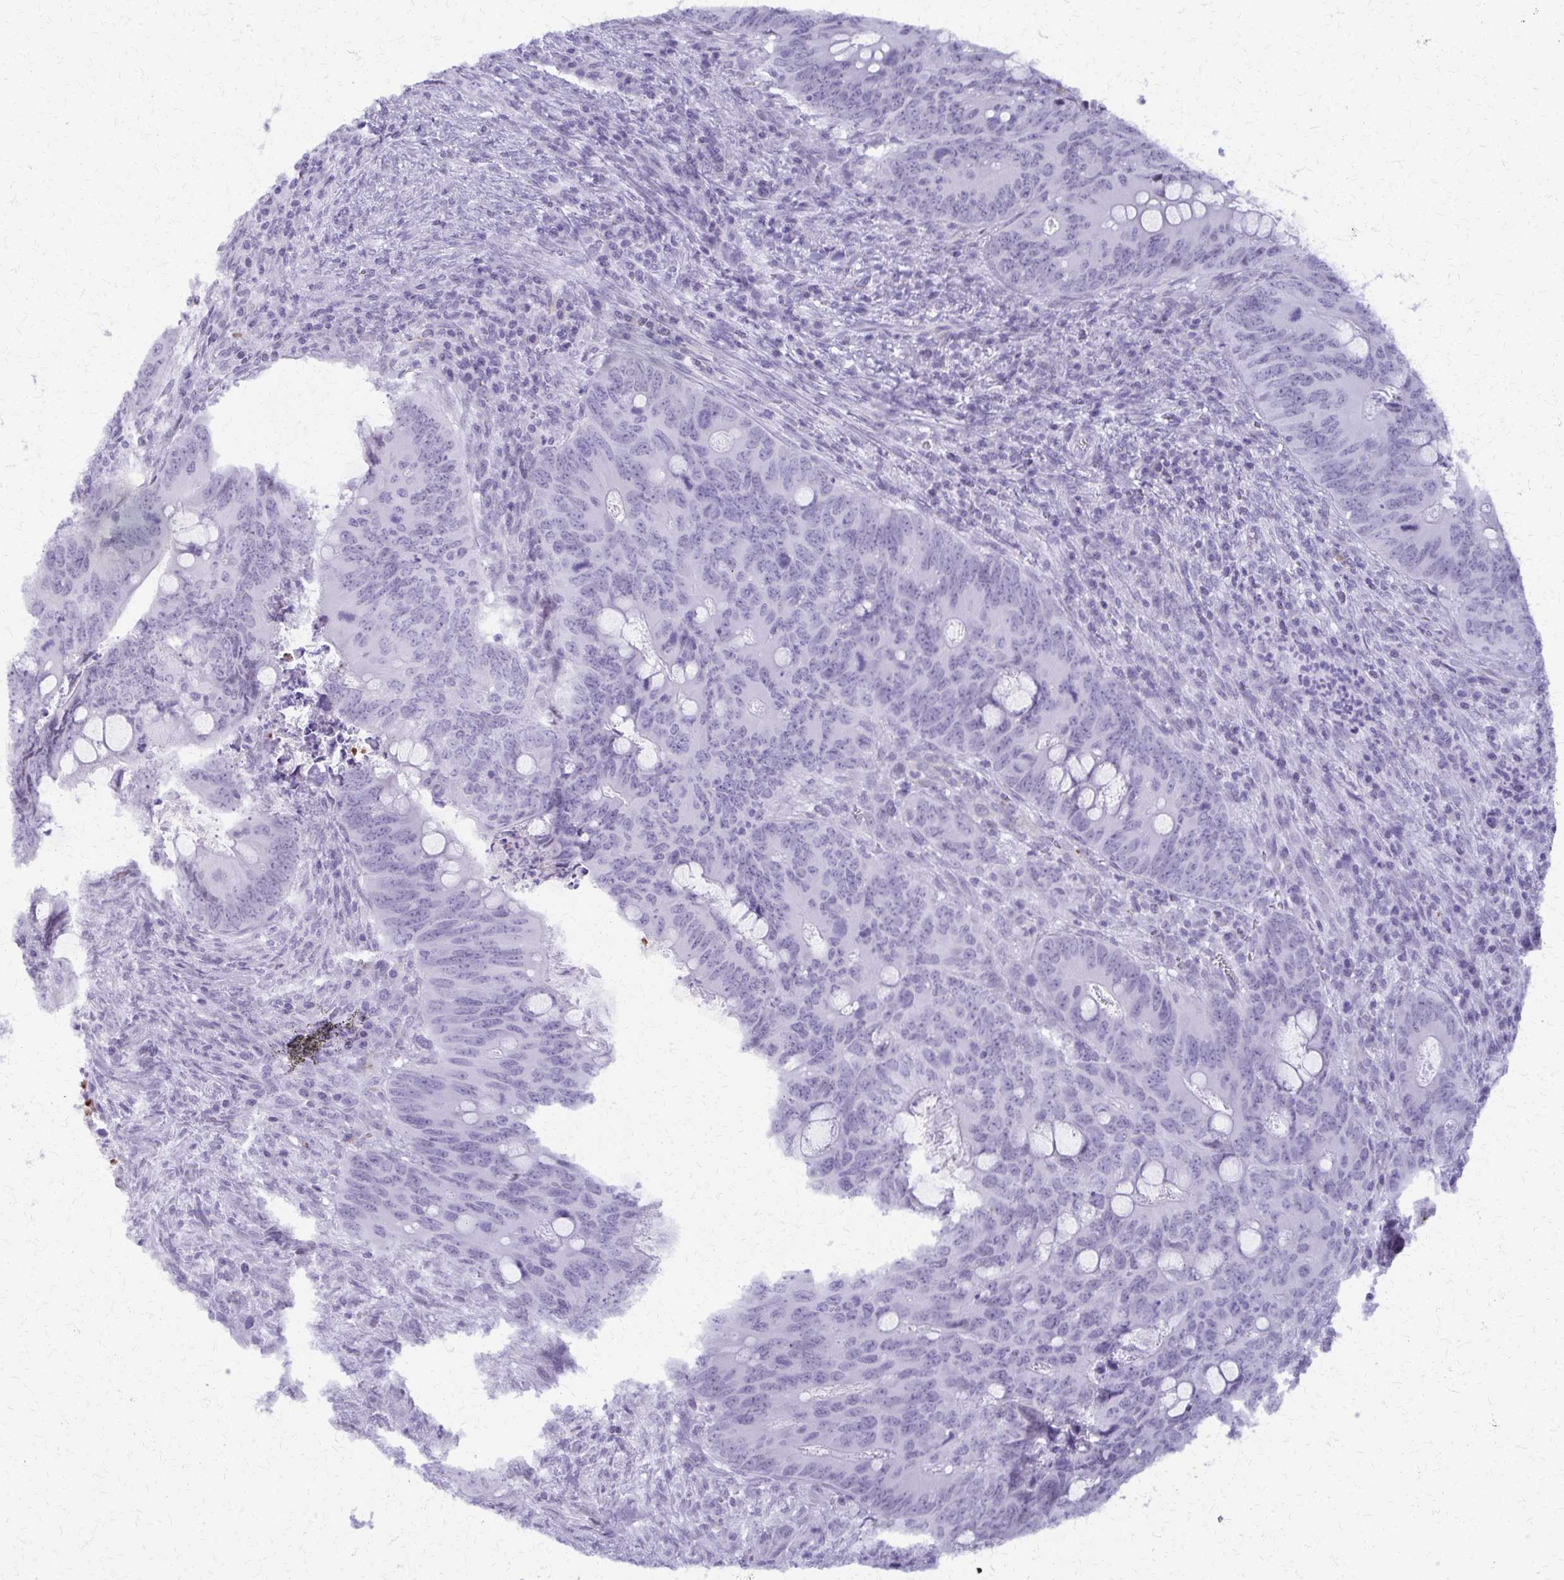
{"staining": {"intensity": "negative", "quantity": "none", "location": "none"}, "tissue": "colorectal cancer", "cell_type": "Tumor cells", "image_type": "cancer", "snomed": [{"axis": "morphology", "description": "Adenocarcinoma, NOS"}, {"axis": "topography", "description": "Colon"}], "caption": "There is no significant expression in tumor cells of colorectal adenocarcinoma.", "gene": "FAM162B", "patient": {"sex": "female", "age": 74}}